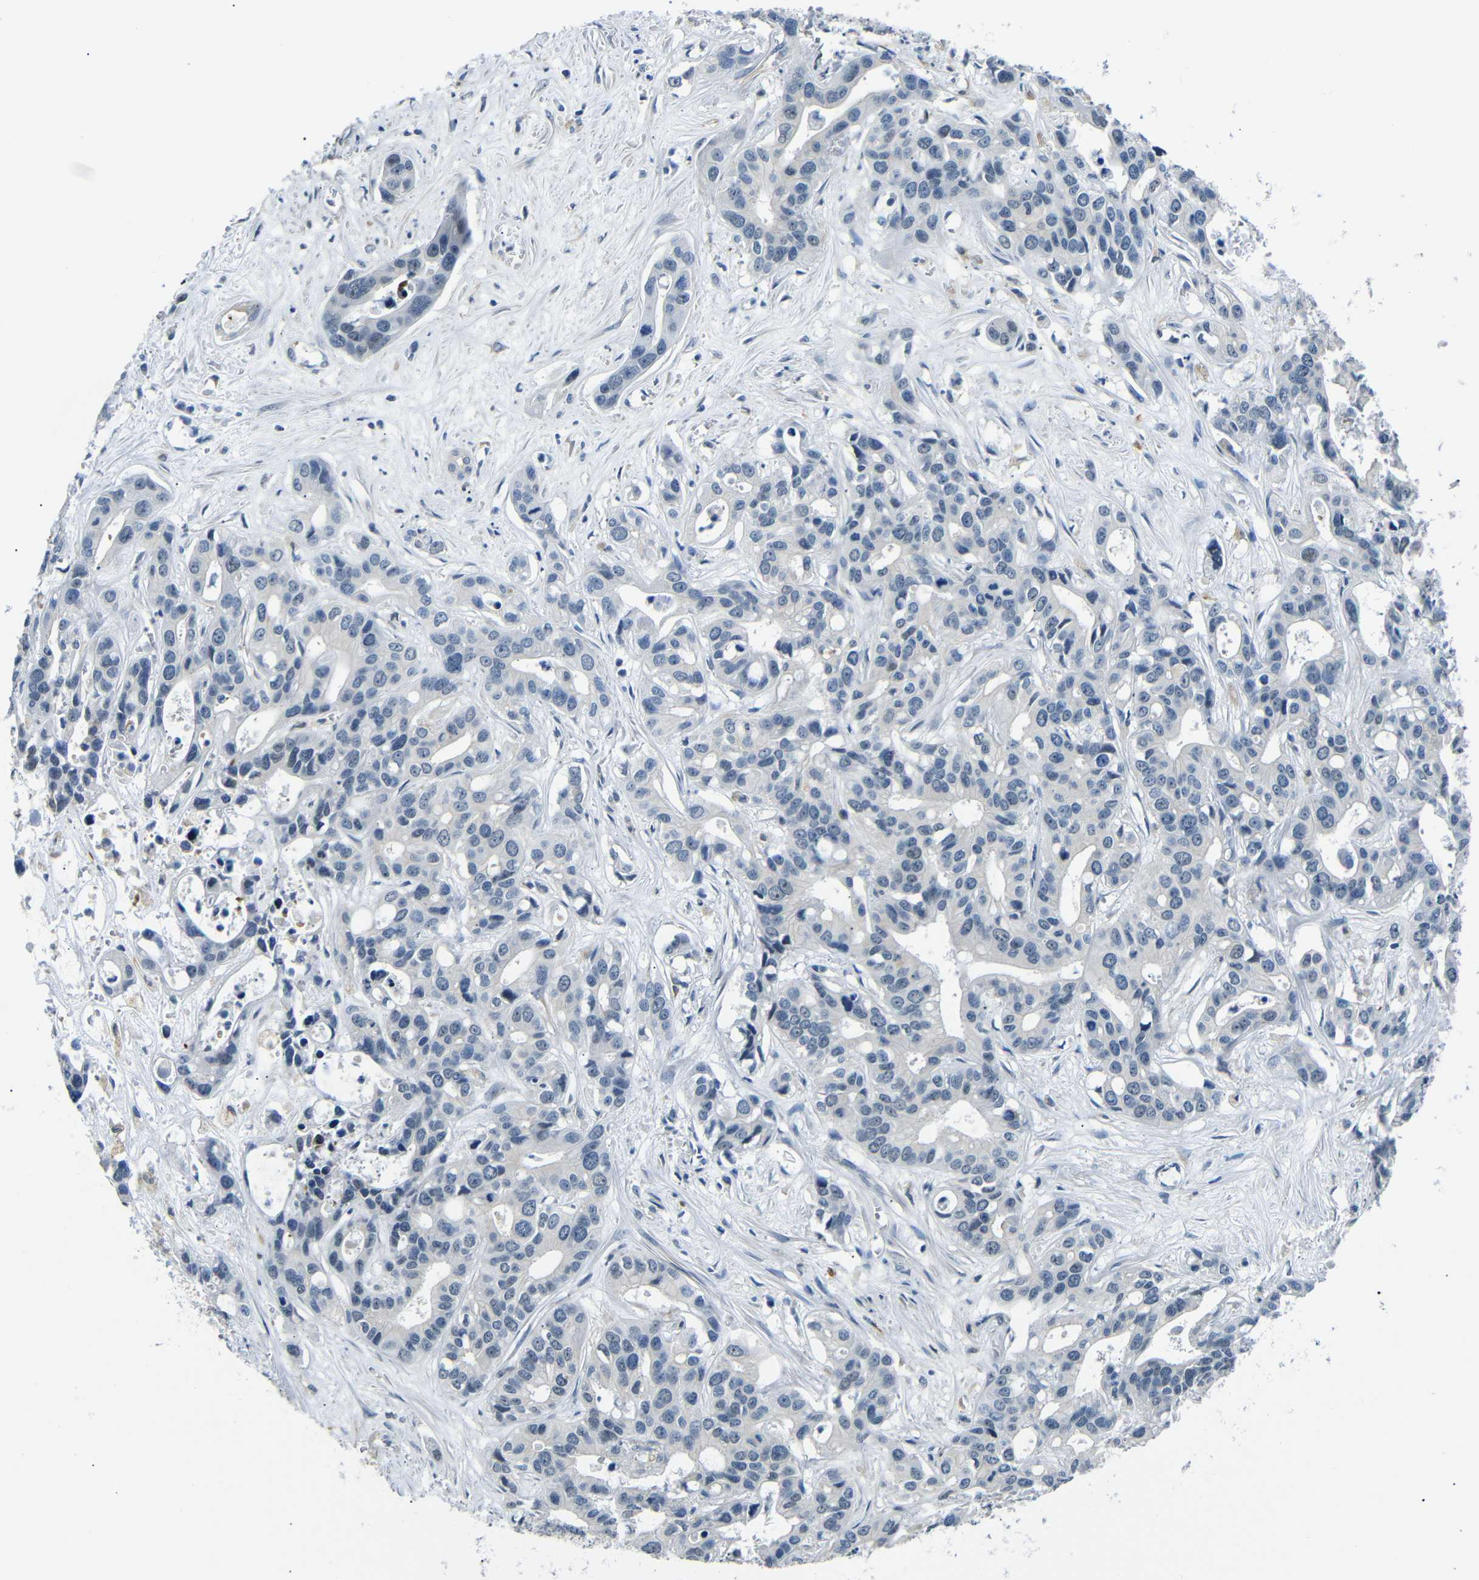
{"staining": {"intensity": "negative", "quantity": "none", "location": "none"}, "tissue": "liver cancer", "cell_type": "Tumor cells", "image_type": "cancer", "snomed": [{"axis": "morphology", "description": "Cholangiocarcinoma"}, {"axis": "topography", "description": "Liver"}], "caption": "An IHC photomicrograph of liver cholangiocarcinoma is shown. There is no staining in tumor cells of liver cholangiocarcinoma. (DAB (3,3'-diaminobenzidine) IHC visualized using brightfield microscopy, high magnification).", "gene": "TAFA1", "patient": {"sex": "female", "age": 65}}